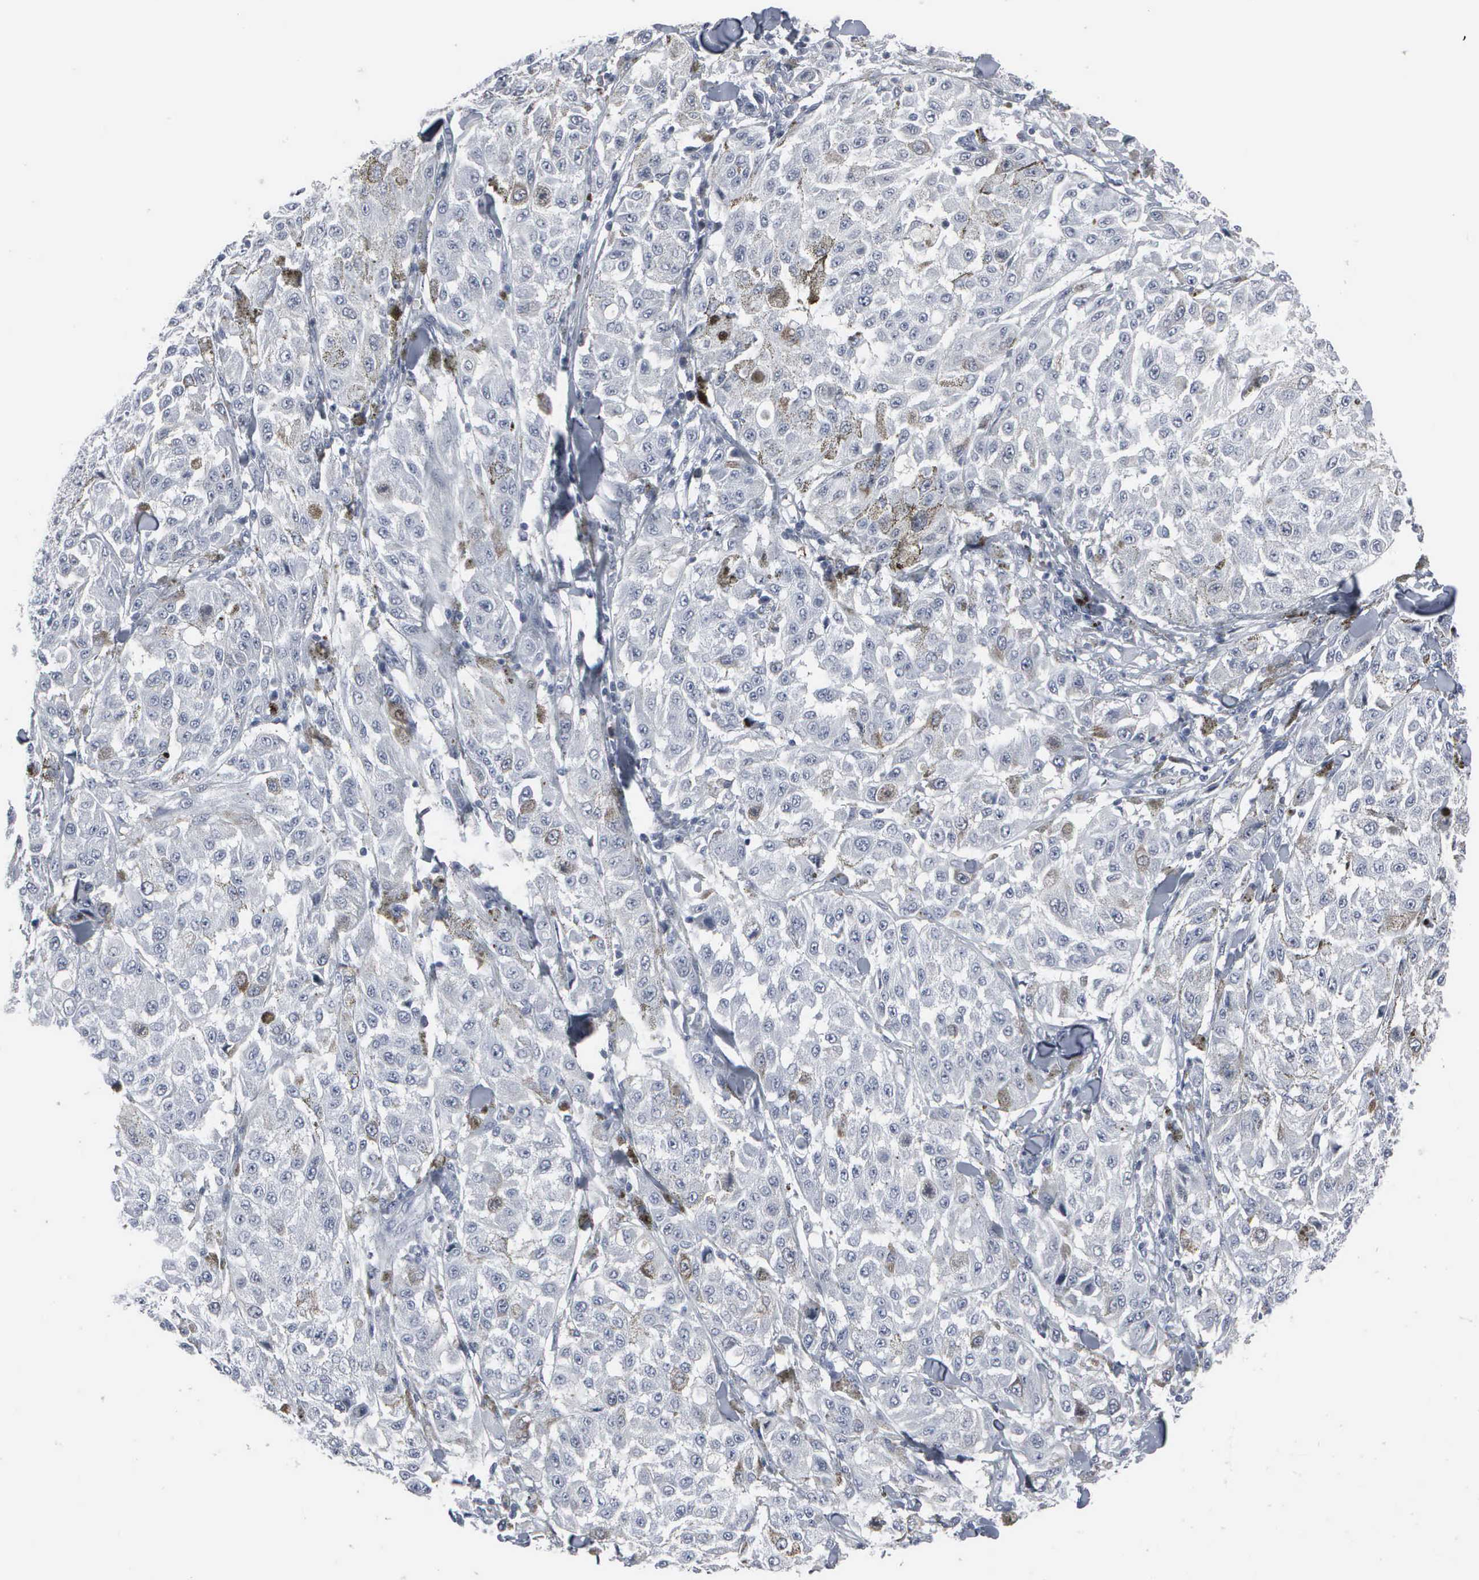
{"staining": {"intensity": "moderate", "quantity": "<25%", "location": "cytoplasmic/membranous,nuclear"}, "tissue": "melanoma", "cell_type": "Tumor cells", "image_type": "cancer", "snomed": [{"axis": "morphology", "description": "Malignant melanoma, NOS"}, {"axis": "topography", "description": "Skin"}], "caption": "Brown immunohistochemical staining in human melanoma reveals moderate cytoplasmic/membranous and nuclear staining in about <25% of tumor cells. (DAB IHC with brightfield microscopy, high magnification).", "gene": "CCNB1", "patient": {"sex": "female", "age": 64}}